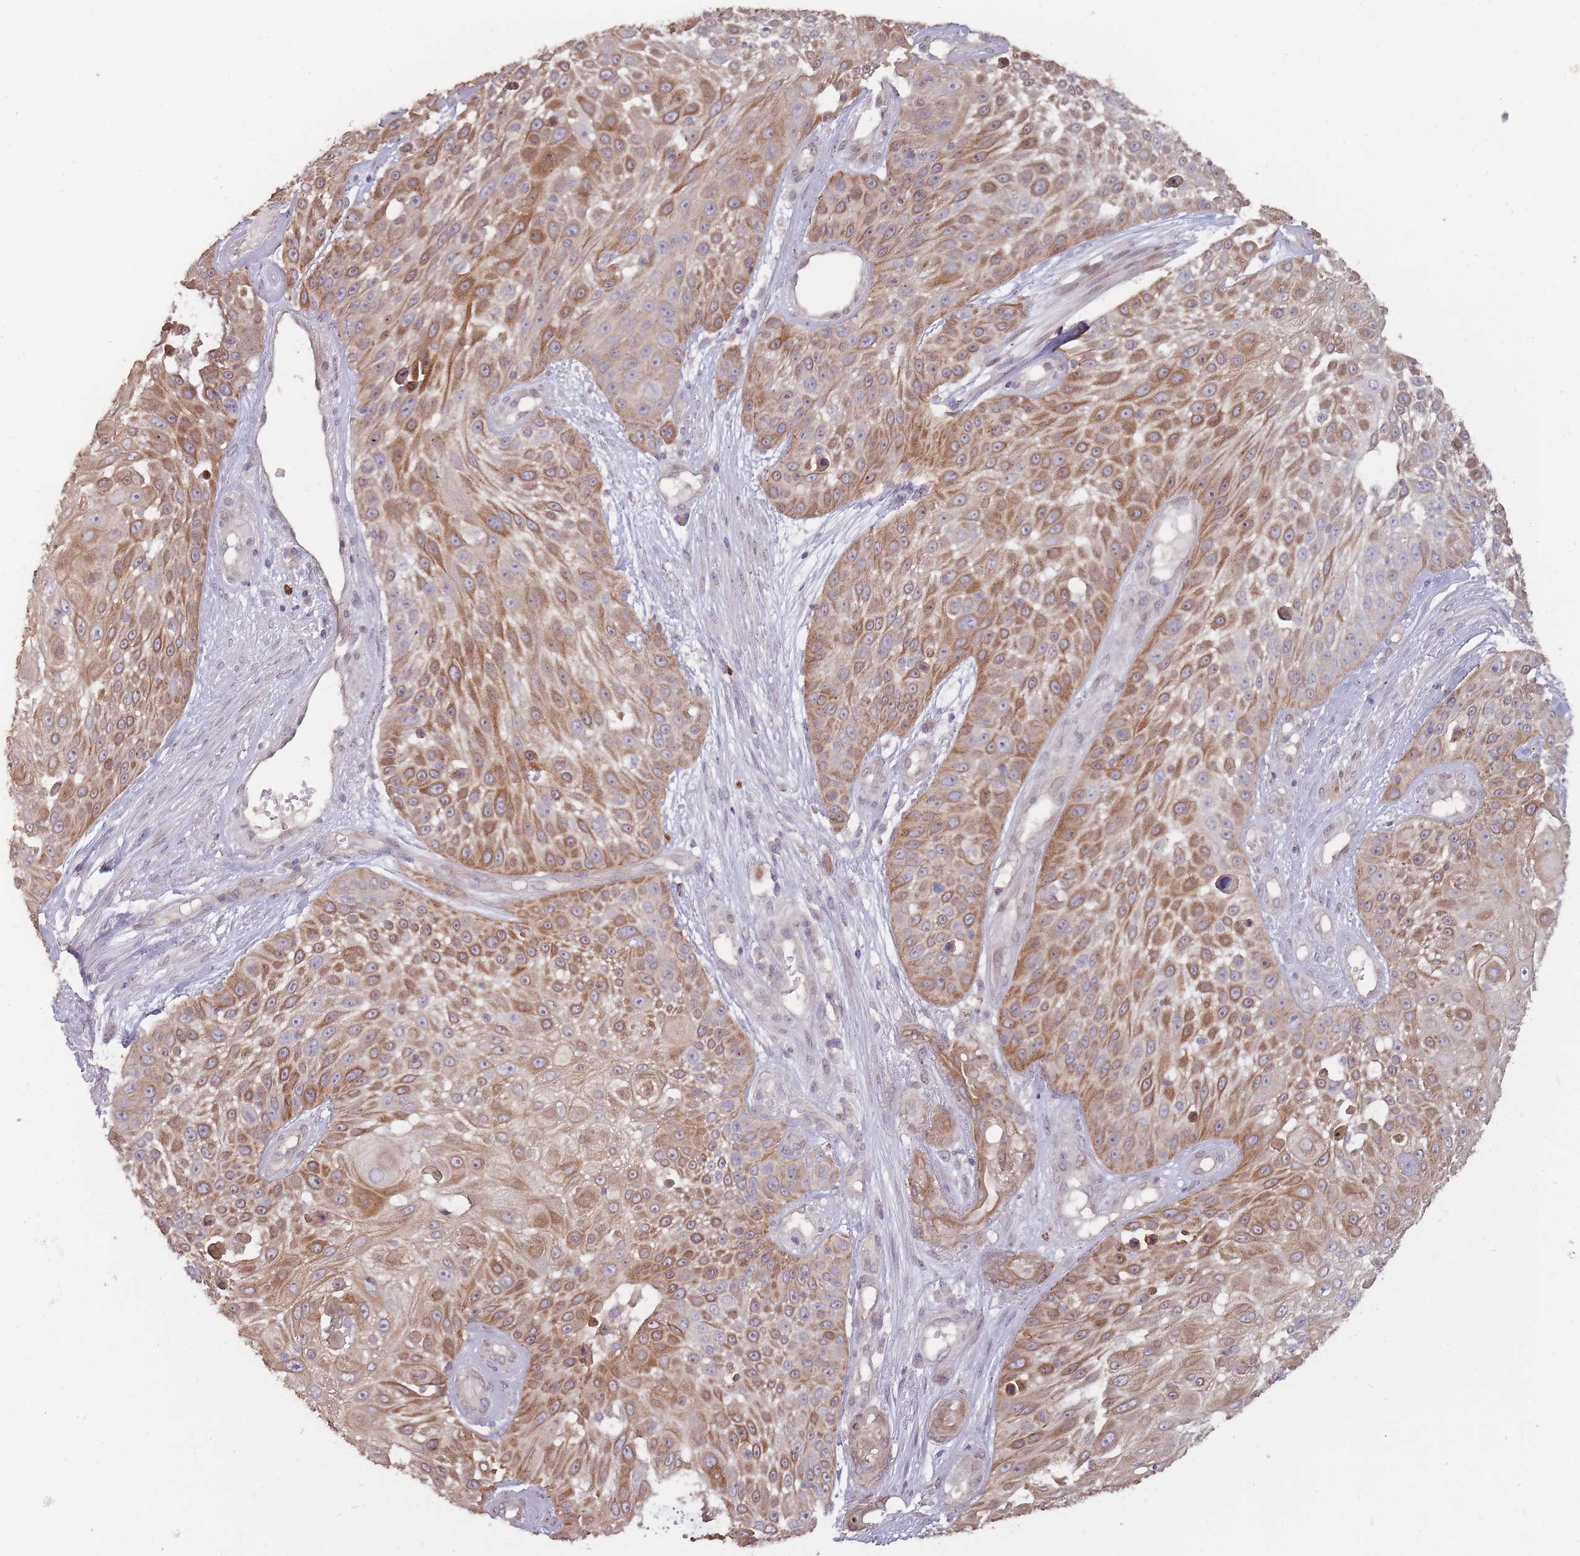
{"staining": {"intensity": "moderate", "quantity": ">75%", "location": "cytoplasmic/membranous"}, "tissue": "skin cancer", "cell_type": "Tumor cells", "image_type": "cancer", "snomed": [{"axis": "morphology", "description": "Squamous cell carcinoma, NOS"}, {"axis": "topography", "description": "Skin"}], "caption": "DAB (3,3'-diaminobenzidine) immunohistochemical staining of human skin cancer exhibits moderate cytoplasmic/membranous protein staining in about >75% of tumor cells.", "gene": "TET3", "patient": {"sex": "female", "age": 86}}